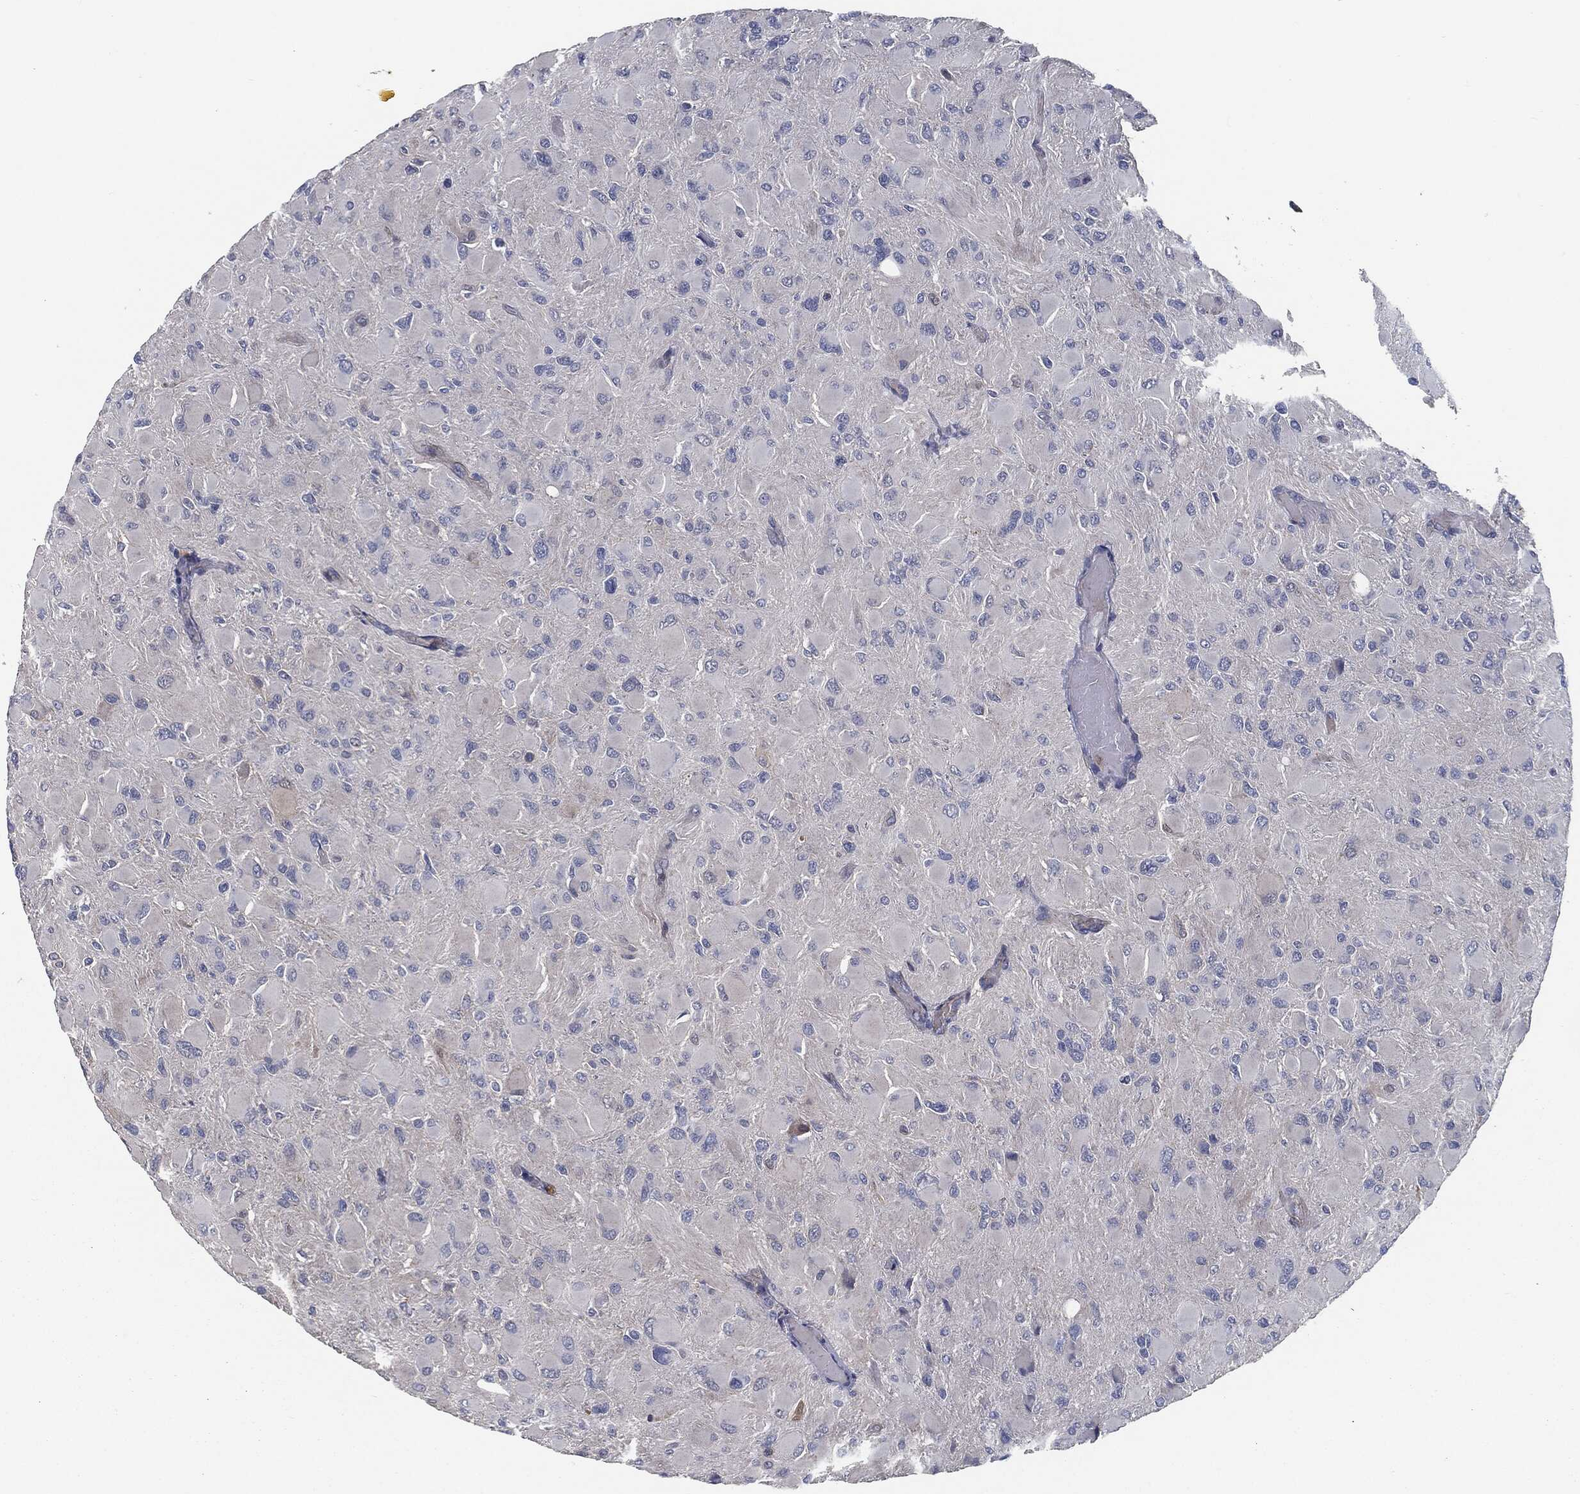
{"staining": {"intensity": "negative", "quantity": "none", "location": "none"}, "tissue": "glioma", "cell_type": "Tumor cells", "image_type": "cancer", "snomed": [{"axis": "morphology", "description": "Glioma, malignant, High grade"}, {"axis": "topography", "description": "Cerebral cortex"}], "caption": "High-grade glioma (malignant) was stained to show a protein in brown. There is no significant staining in tumor cells. (DAB (3,3'-diaminobenzidine) immunohistochemistry visualized using brightfield microscopy, high magnification).", "gene": "SVIL", "patient": {"sex": "female", "age": 36}}